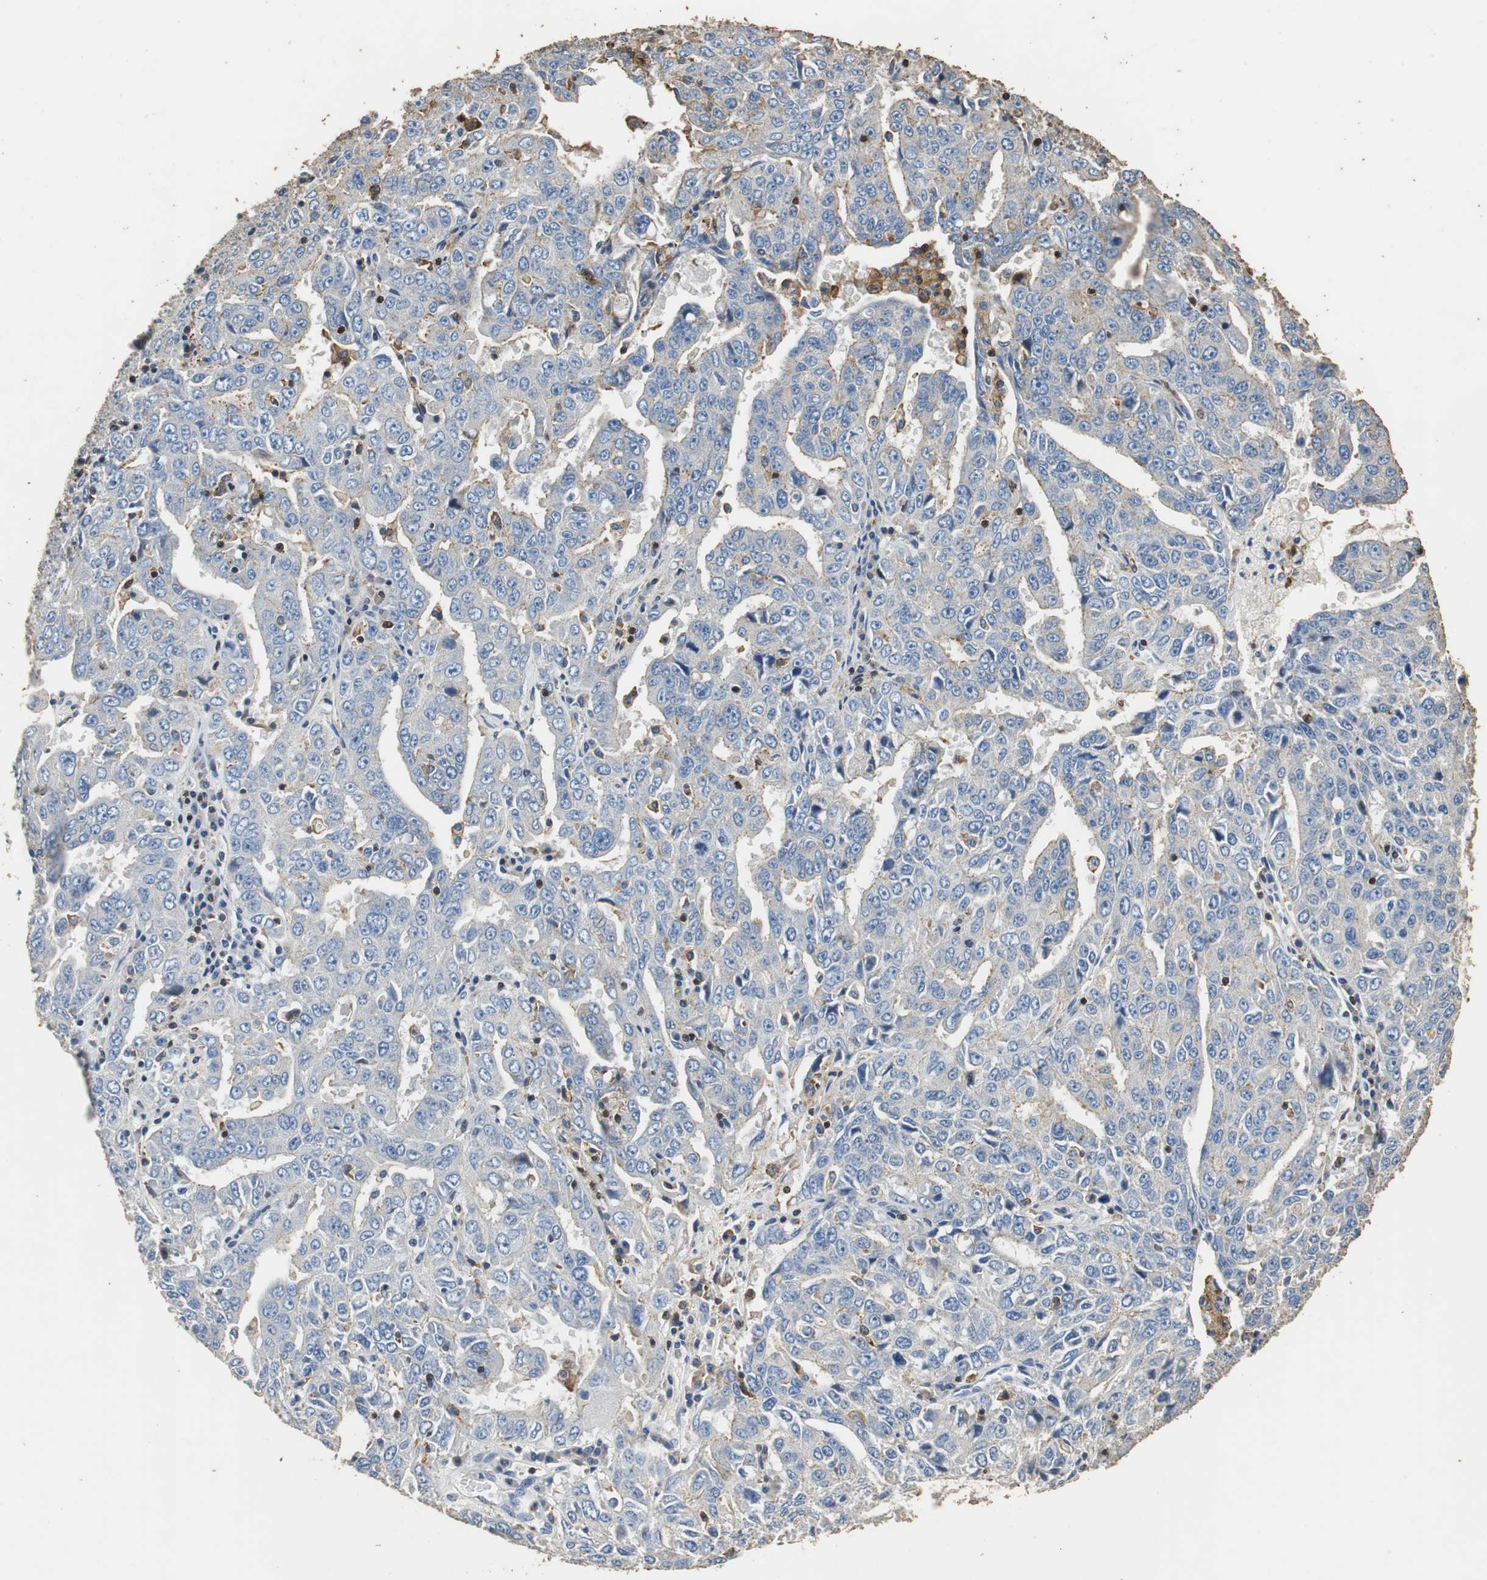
{"staining": {"intensity": "weak", "quantity": "25%-75%", "location": "cytoplasmic/membranous"}, "tissue": "ovarian cancer", "cell_type": "Tumor cells", "image_type": "cancer", "snomed": [{"axis": "morphology", "description": "Carcinoma, endometroid"}, {"axis": "topography", "description": "Ovary"}], "caption": "Weak cytoplasmic/membranous positivity is seen in approximately 25%-75% of tumor cells in ovarian cancer (endometroid carcinoma).", "gene": "PRKRA", "patient": {"sex": "female", "age": 62}}